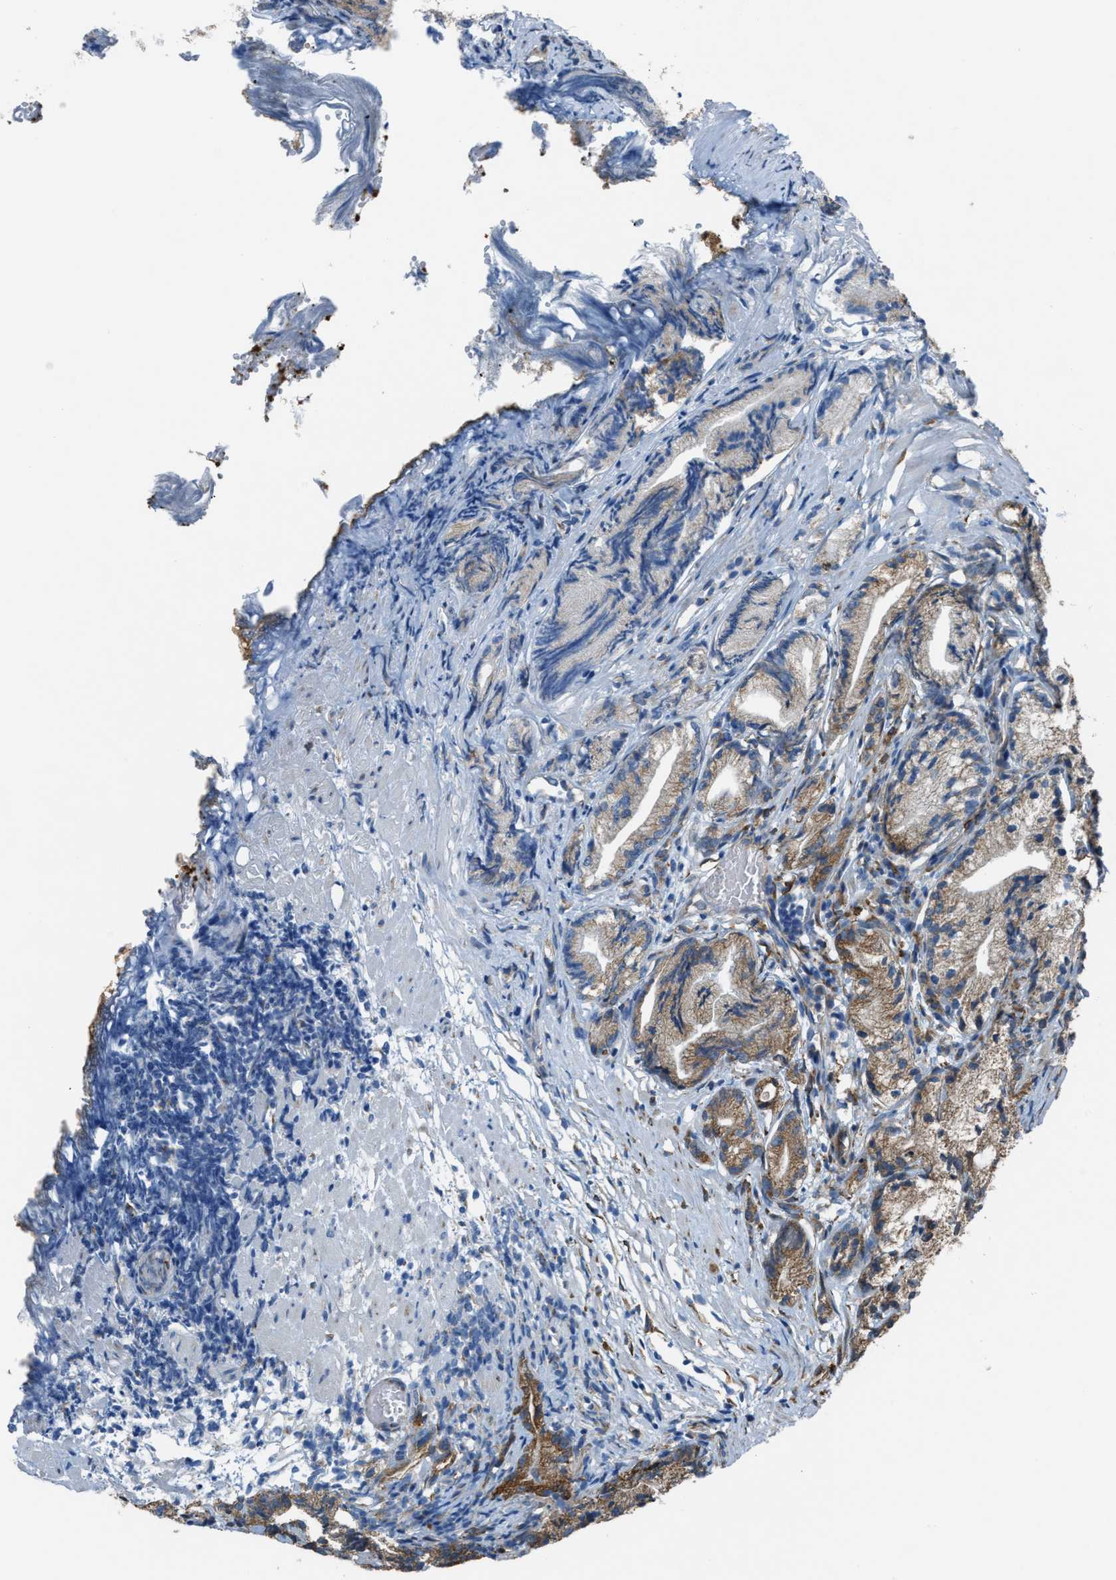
{"staining": {"intensity": "moderate", "quantity": ">75%", "location": "cytoplasmic/membranous"}, "tissue": "prostate cancer", "cell_type": "Tumor cells", "image_type": "cancer", "snomed": [{"axis": "morphology", "description": "Adenocarcinoma, Low grade"}, {"axis": "topography", "description": "Prostate"}], "caption": "High-power microscopy captured an immunohistochemistry (IHC) micrograph of prostate cancer, revealing moderate cytoplasmic/membranous expression in about >75% of tumor cells.", "gene": "TRPC1", "patient": {"sex": "male", "age": 89}}